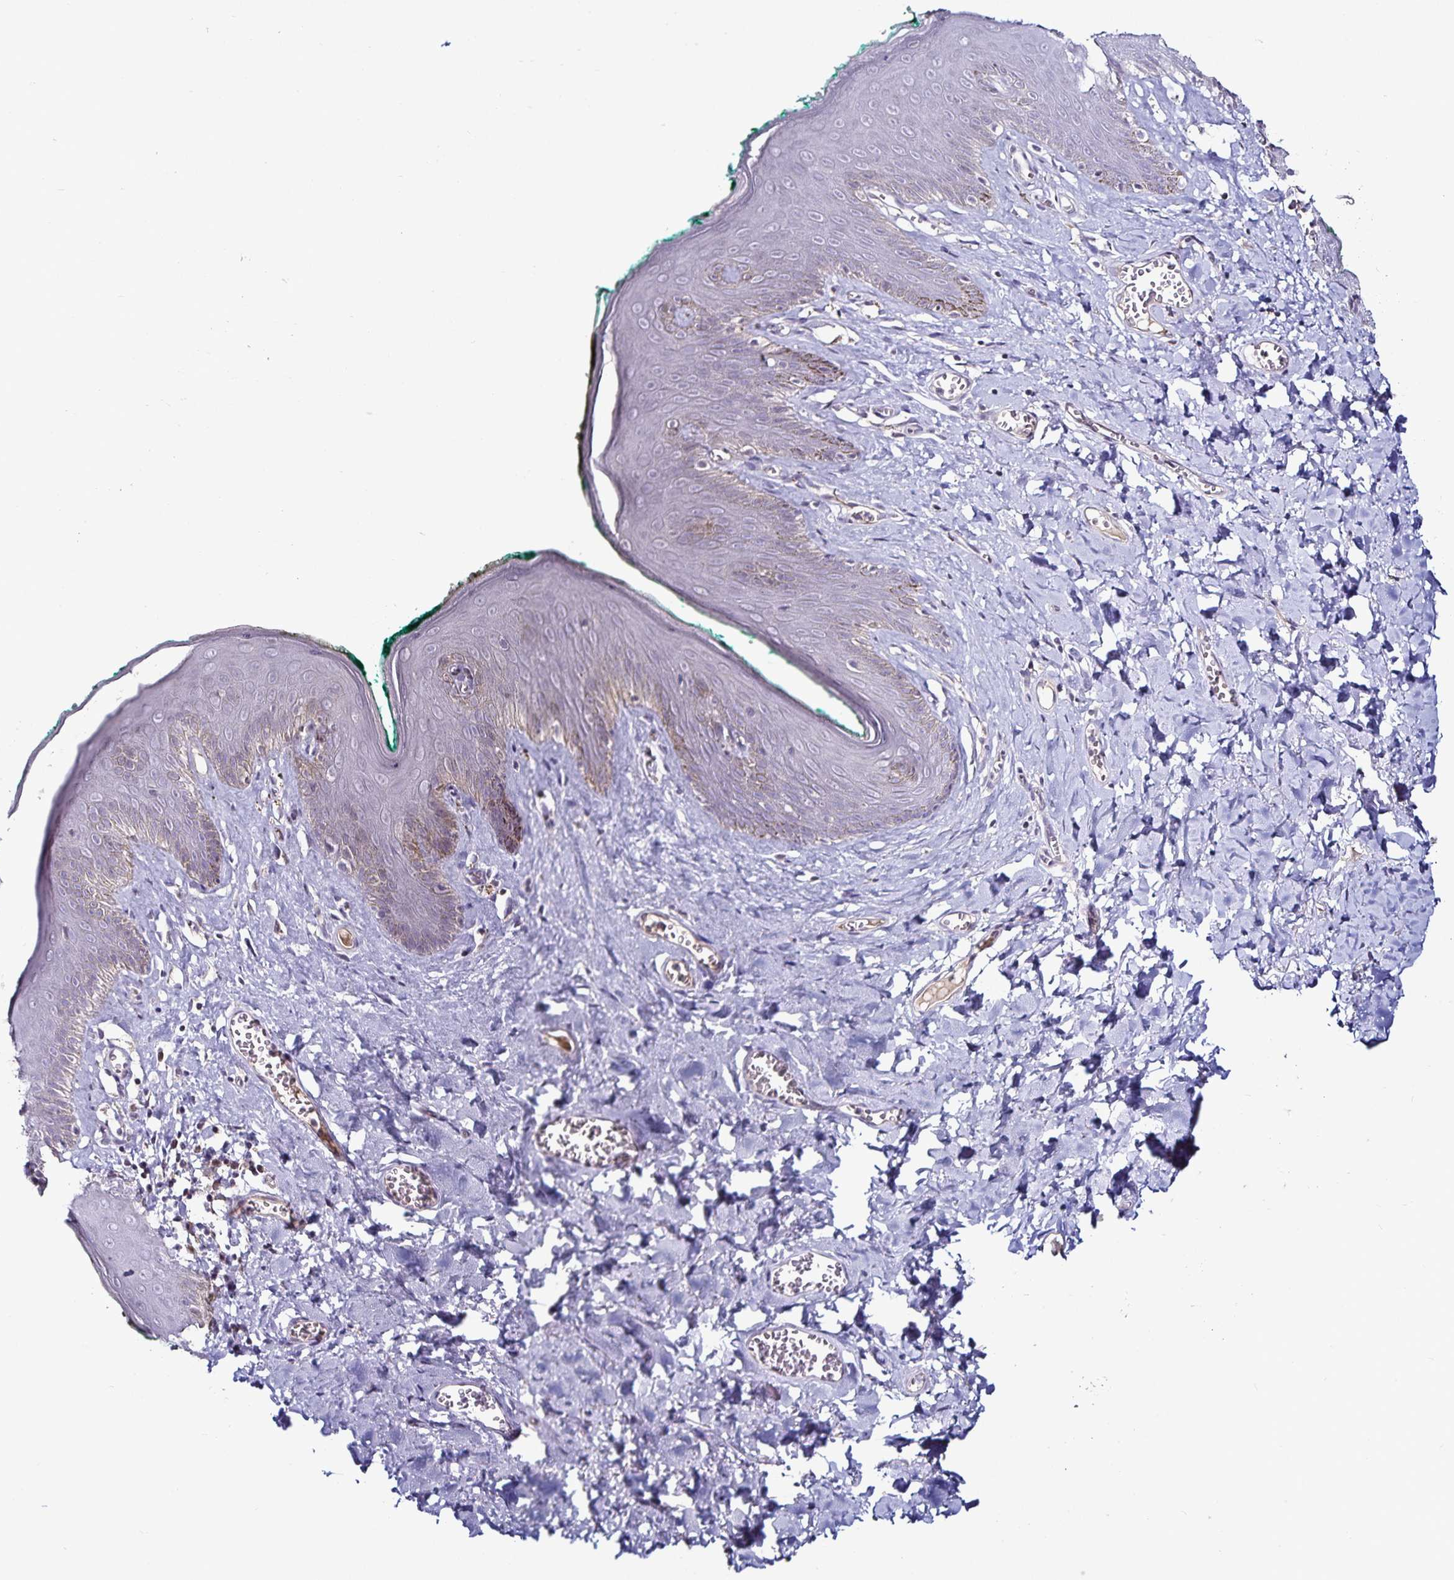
{"staining": {"intensity": "negative", "quantity": "none", "location": "none"}, "tissue": "skin", "cell_type": "Epidermal cells", "image_type": "normal", "snomed": [{"axis": "morphology", "description": "Normal tissue, NOS"}, {"axis": "topography", "description": "Vulva"}, {"axis": "topography", "description": "Peripheral nerve tissue"}], "caption": "Epidermal cells show no significant staining in normal skin. (DAB IHC, high magnification).", "gene": "ACSL5", "patient": {"sex": "female", "age": 66}}